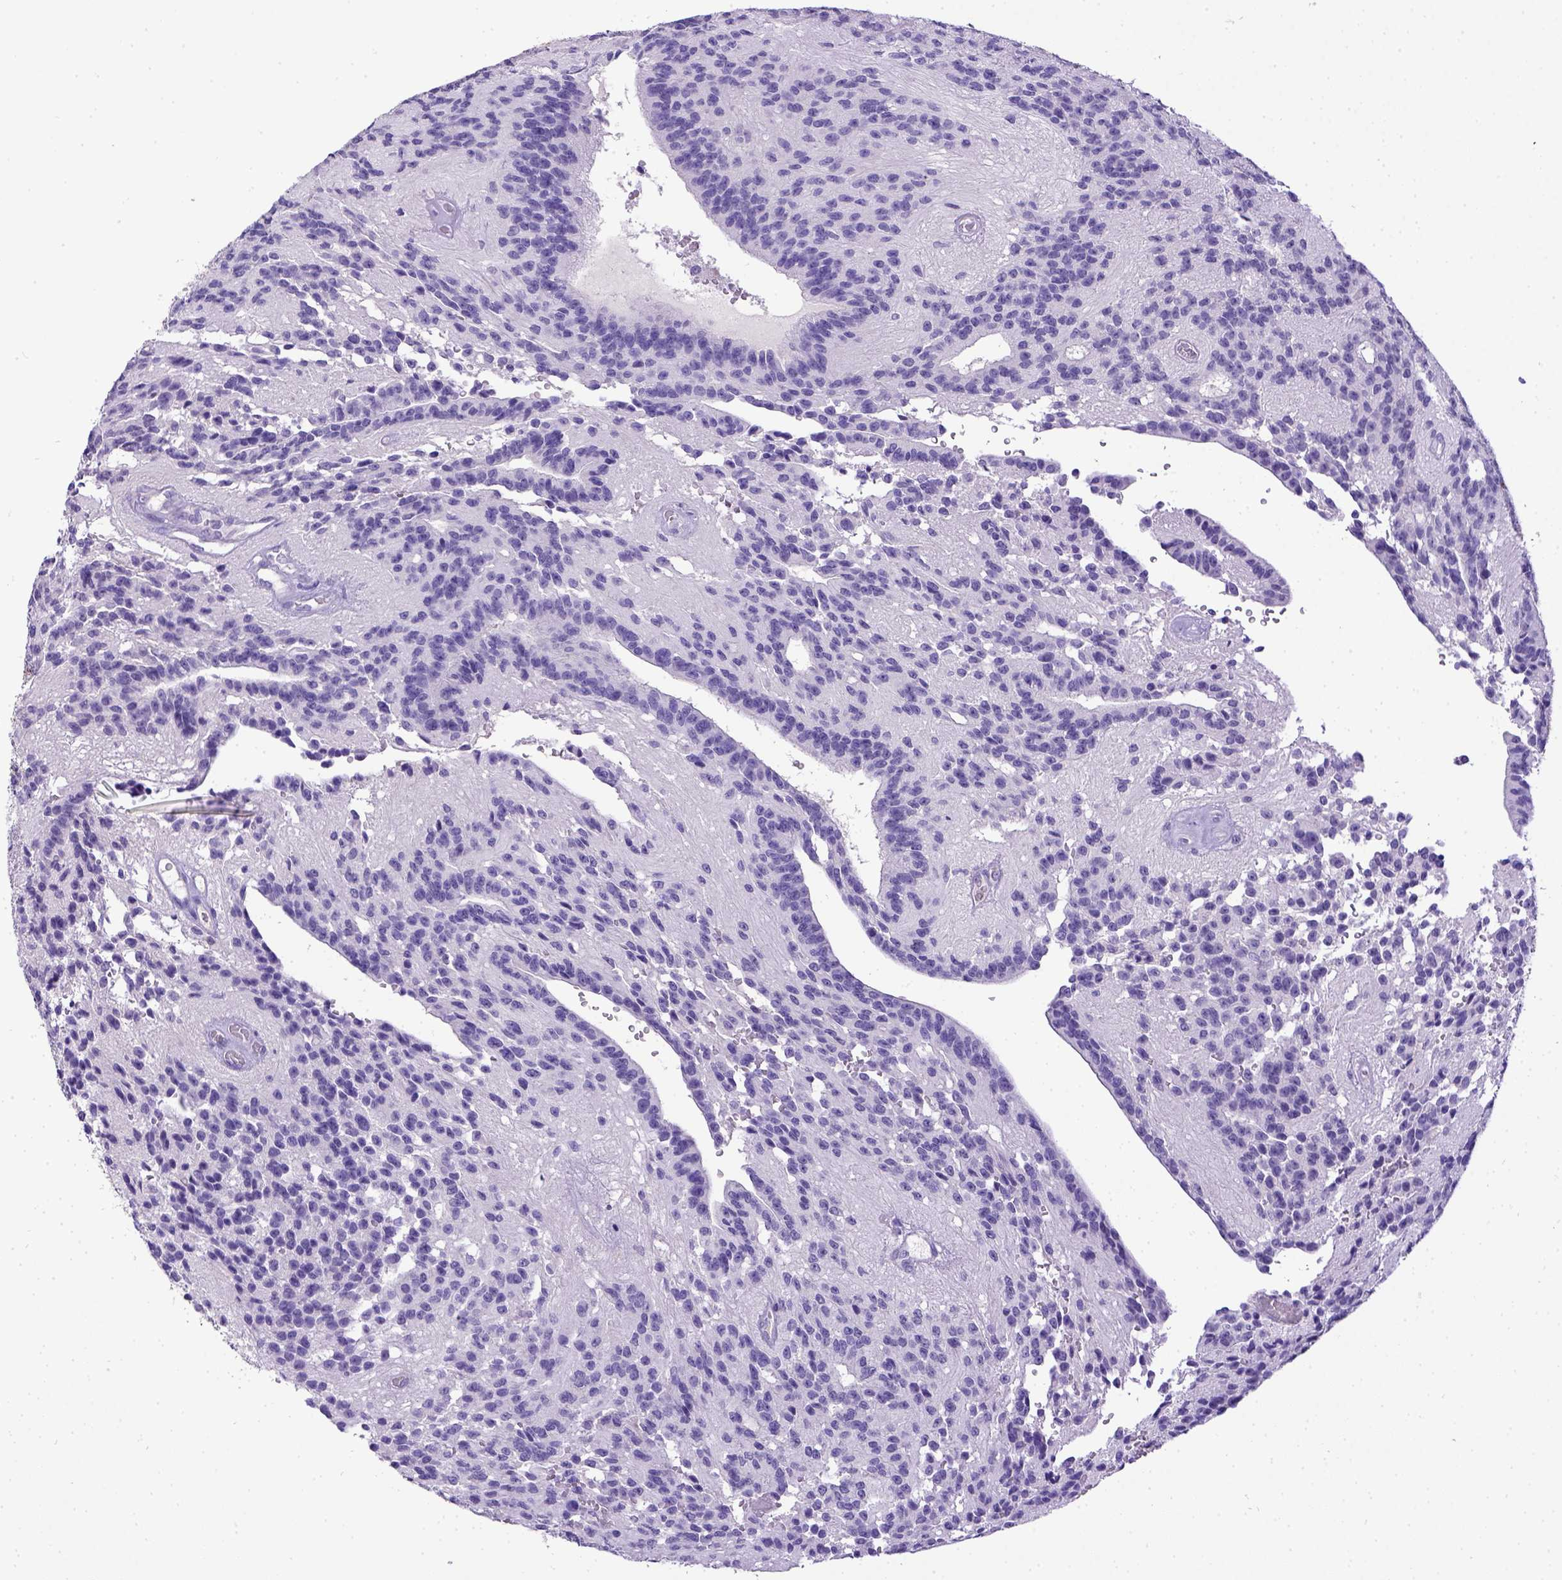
{"staining": {"intensity": "negative", "quantity": "none", "location": "none"}, "tissue": "glioma", "cell_type": "Tumor cells", "image_type": "cancer", "snomed": [{"axis": "morphology", "description": "Glioma, malignant, Low grade"}, {"axis": "topography", "description": "Brain"}], "caption": "DAB immunohistochemical staining of malignant glioma (low-grade) shows no significant positivity in tumor cells.", "gene": "CD3E", "patient": {"sex": "male", "age": 31}}